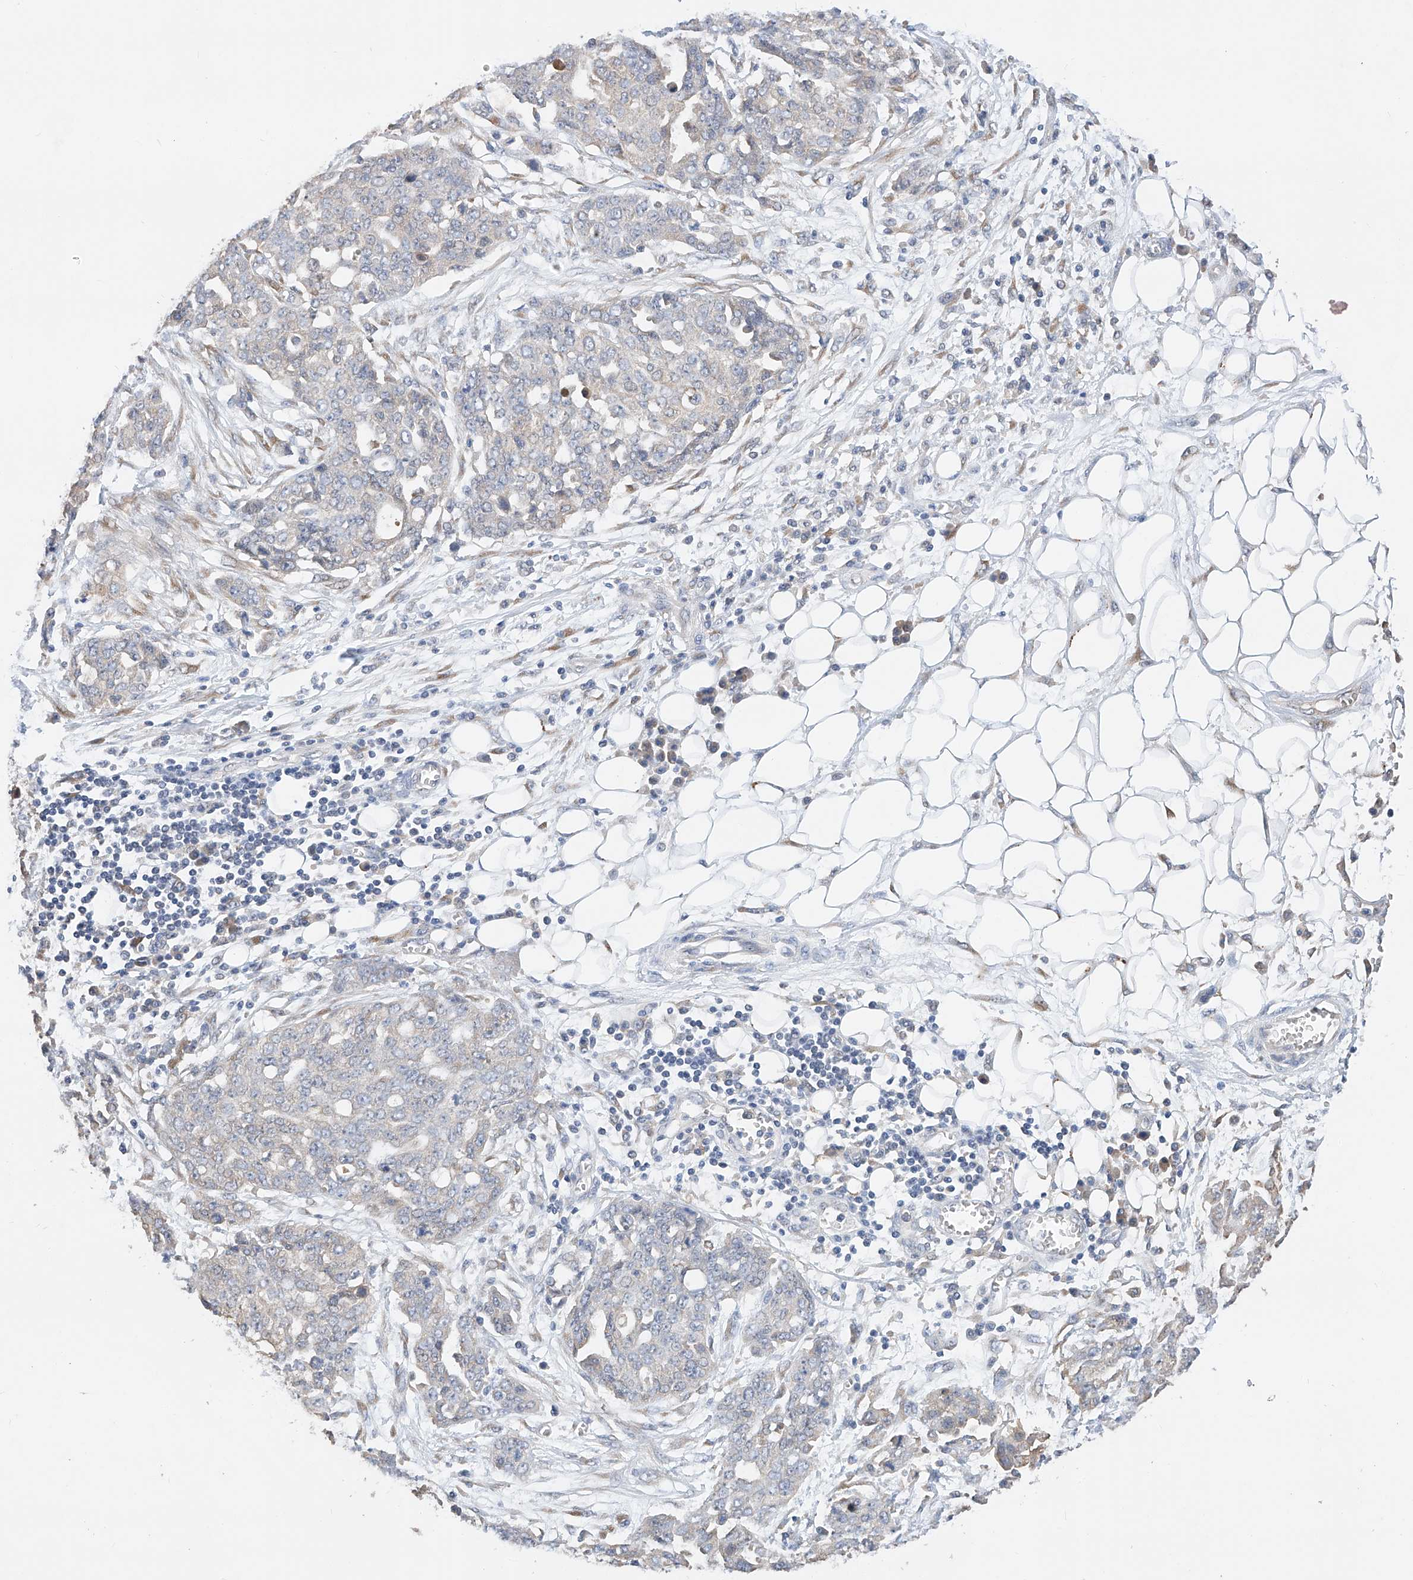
{"staining": {"intensity": "negative", "quantity": "none", "location": "none"}, "tissue": "ovarian cancer", "cell_type": "Tumor cells", "image_type": "cancer", "snomed": [{"axis": "morphology", "description": "Cystadenocarcinoma, serous, NOS"}, {"axis": "topography", "description": "Soft tissue"}, {"axis": "topography", "description": "Ovary"}], "caption": "The immunohistochemistry micrograph has no significant staining in tumor cells of ovarian cancer tissue.", "gene": "ZSCAN4", "patient": {"sex": "female", "age": 57}}